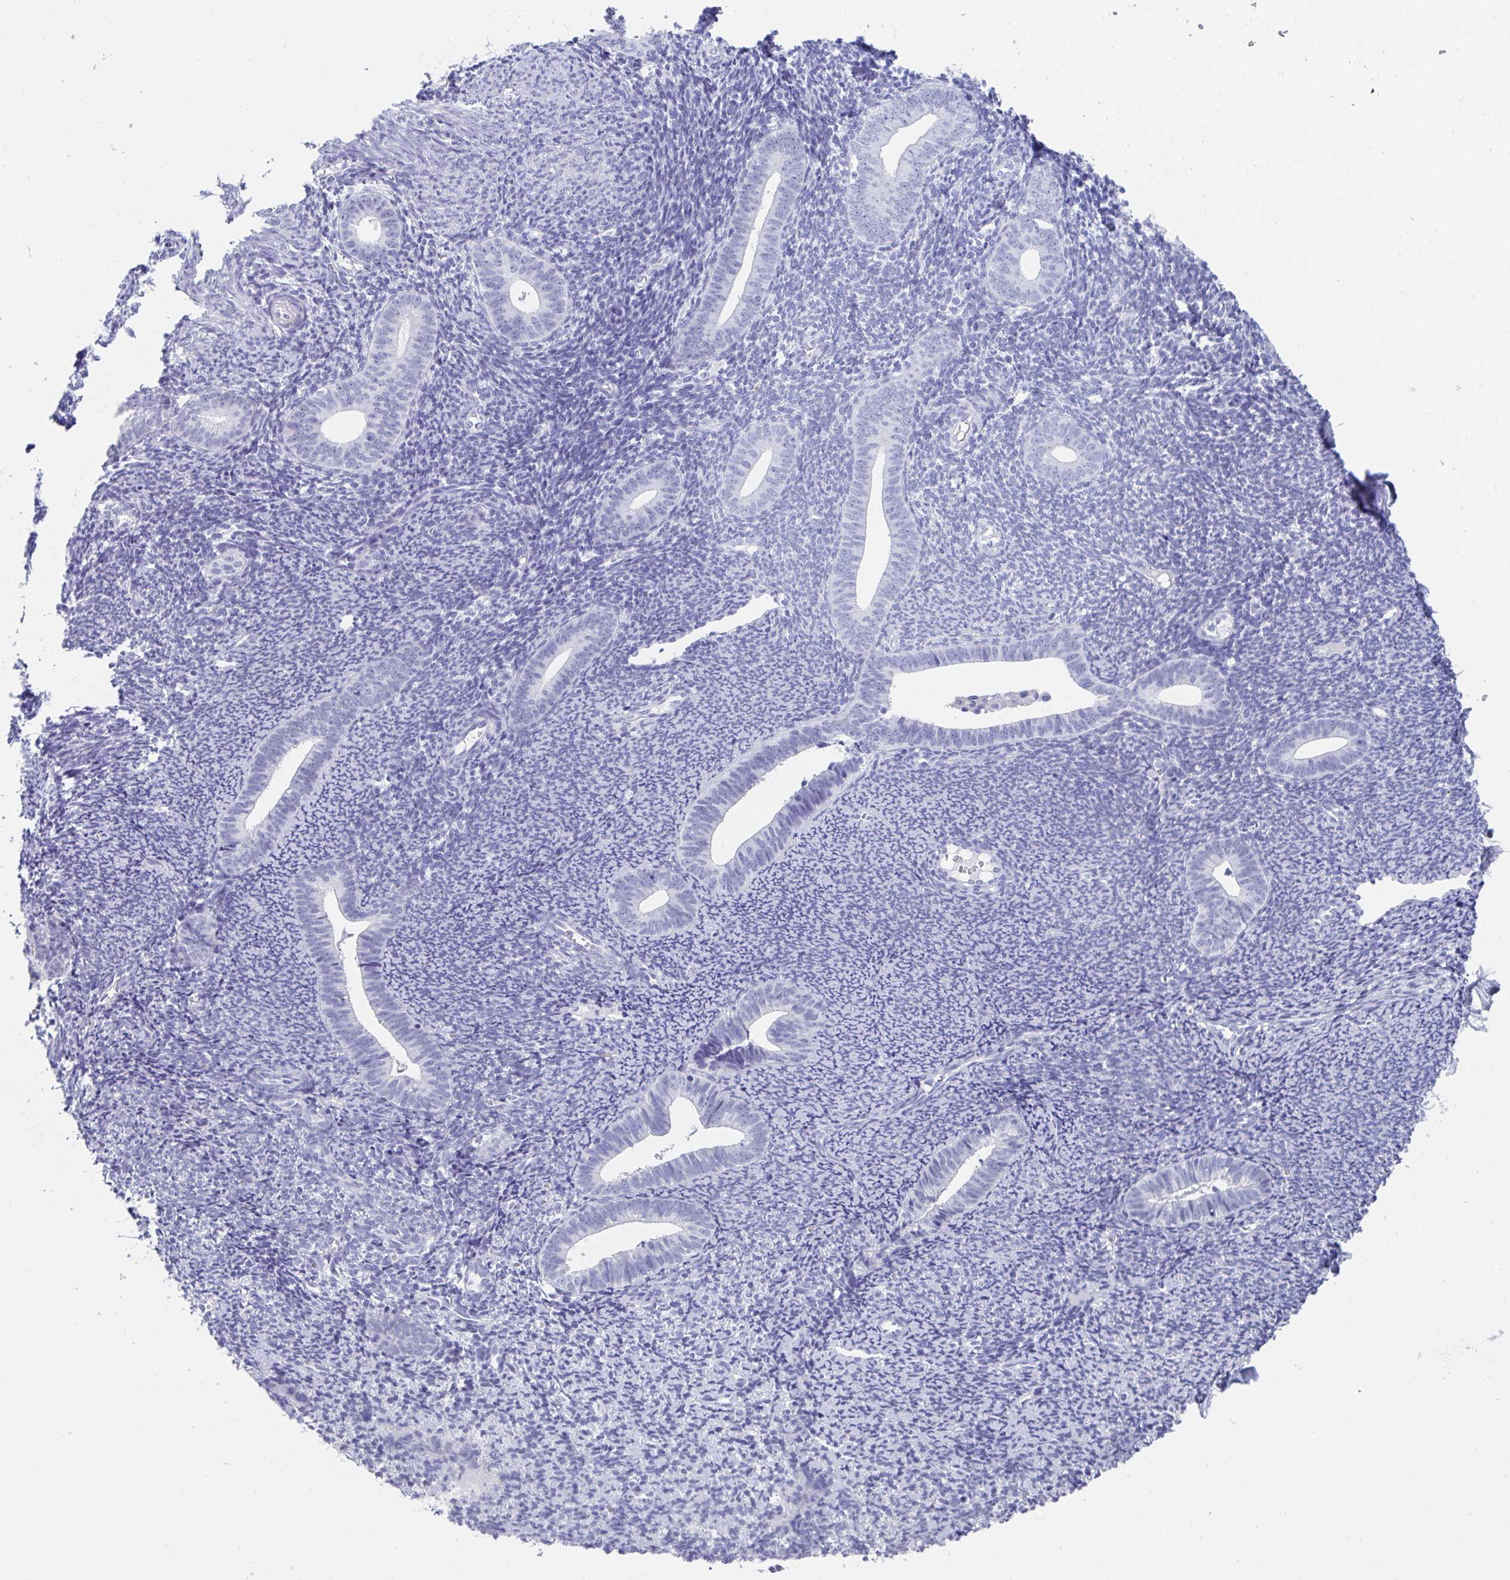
{"staining": {"intensity": "negative", "quantity": "none", "location": "none"}, "tissue": "endometrium", "cell_type": "Cells in endometrial stroma", "image_type": "normal", "snomed": [{"axis": "morphology", "description": "Normal tissue, NOS"}, {"axis": "topography", "description": "Endometrium"}], "caption": "High power microscopy image of an immunohistochemistry (IHC) photomicrograph of normal endometrium, revealing no significant positivity in cells in endometrial stroma. (DAB (3,3'-diaminobenzidine) immunohistochemistry (IHC) visualized using brightfield microscopy, high magnification).", "gene": "TNFRSF8", "patient": {"sex": "female", "age": 39}}